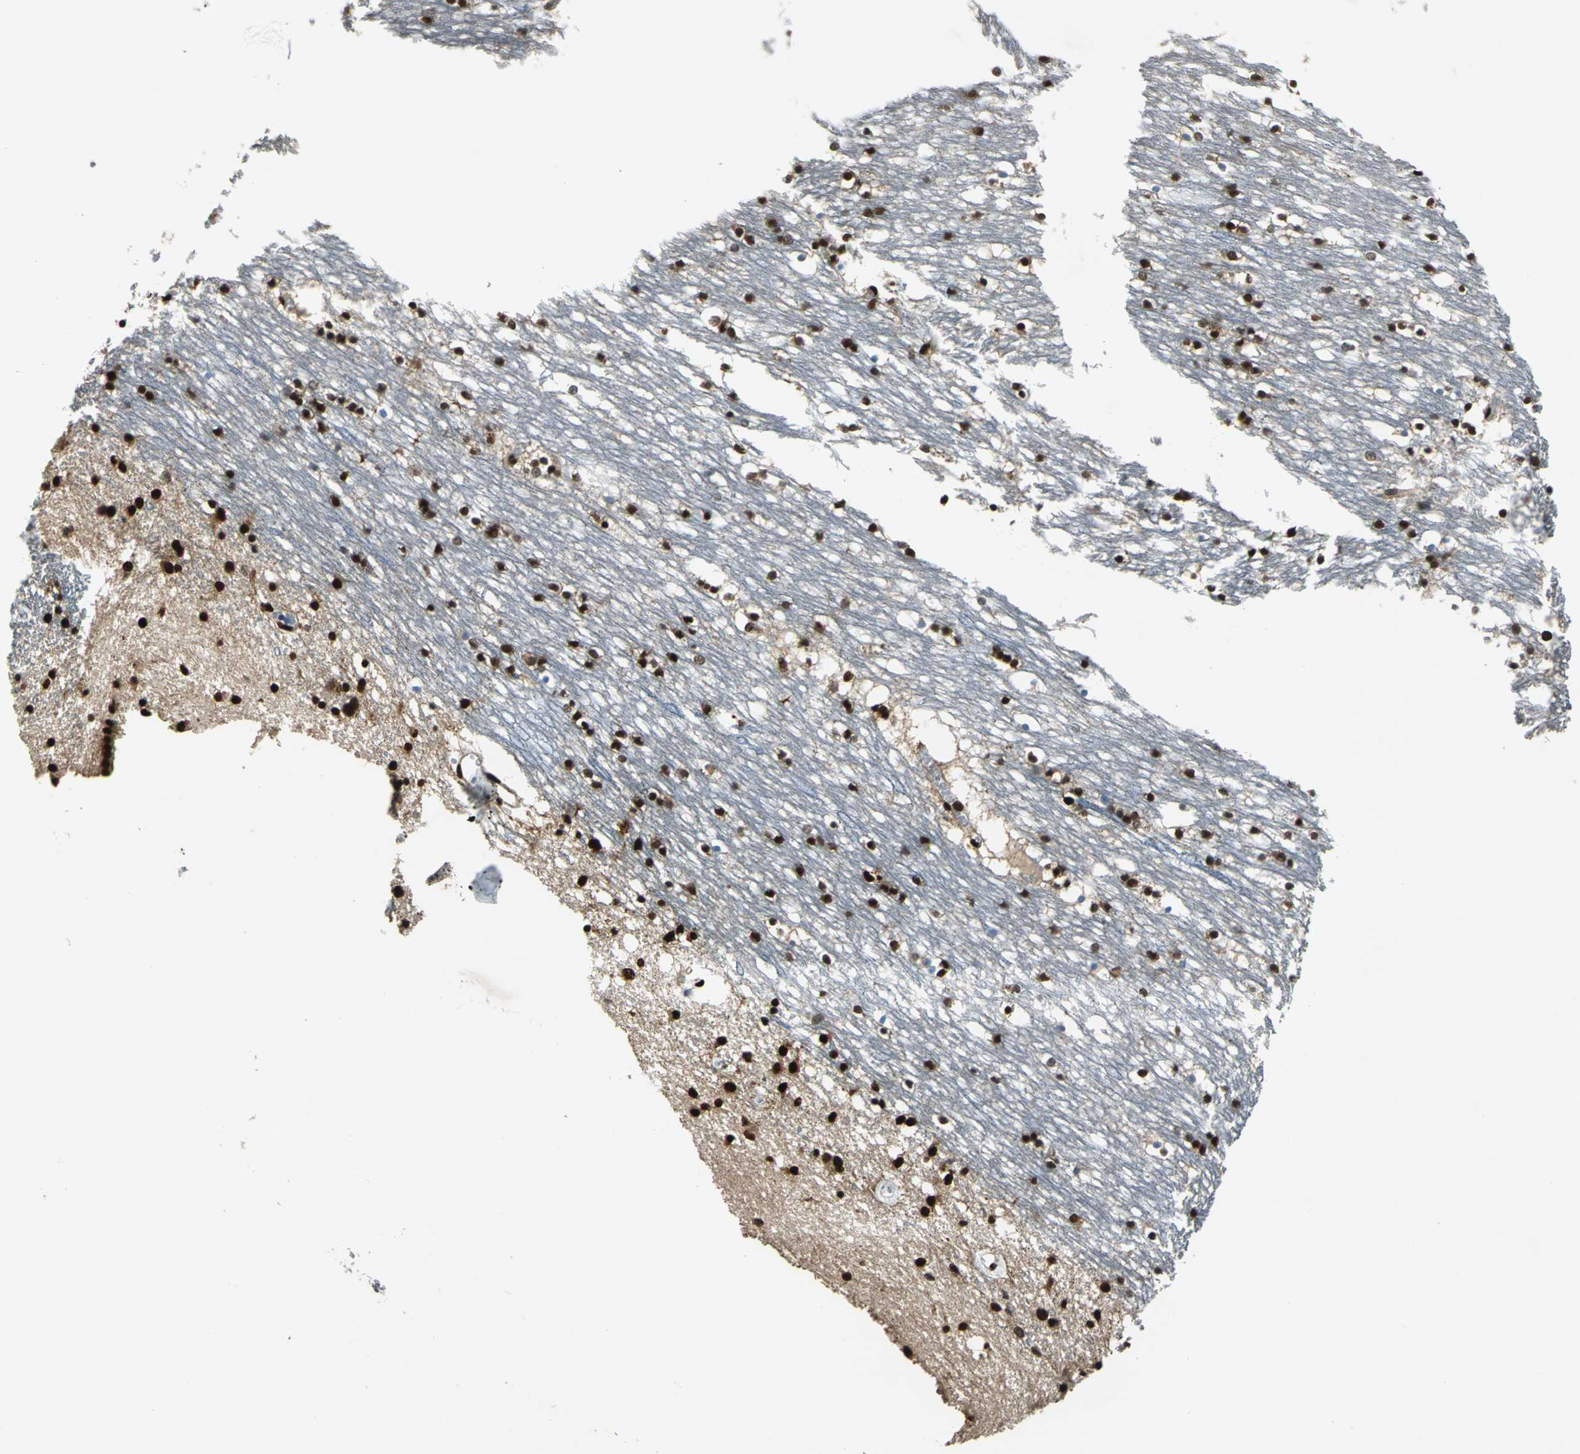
{"staining": {"intensity": "strong", "quantity": ">75%", "location": "nuclear"}, "tissue": "caudate", "cell_type": "Glial cells", "image_type": "normal", "snomed": [{"axis": "morphology", "description": "Normal tissue, NOS"}, {"axis": "topography", "description": "Lateral ventricle wall"}], "caption": "Immunohistochemical staining of normal caudate shows high levels of strong nuclear expression in about >75% of glial cells.", "gene": "NFIA", "patient": {"sex": "male", "age": 45}}